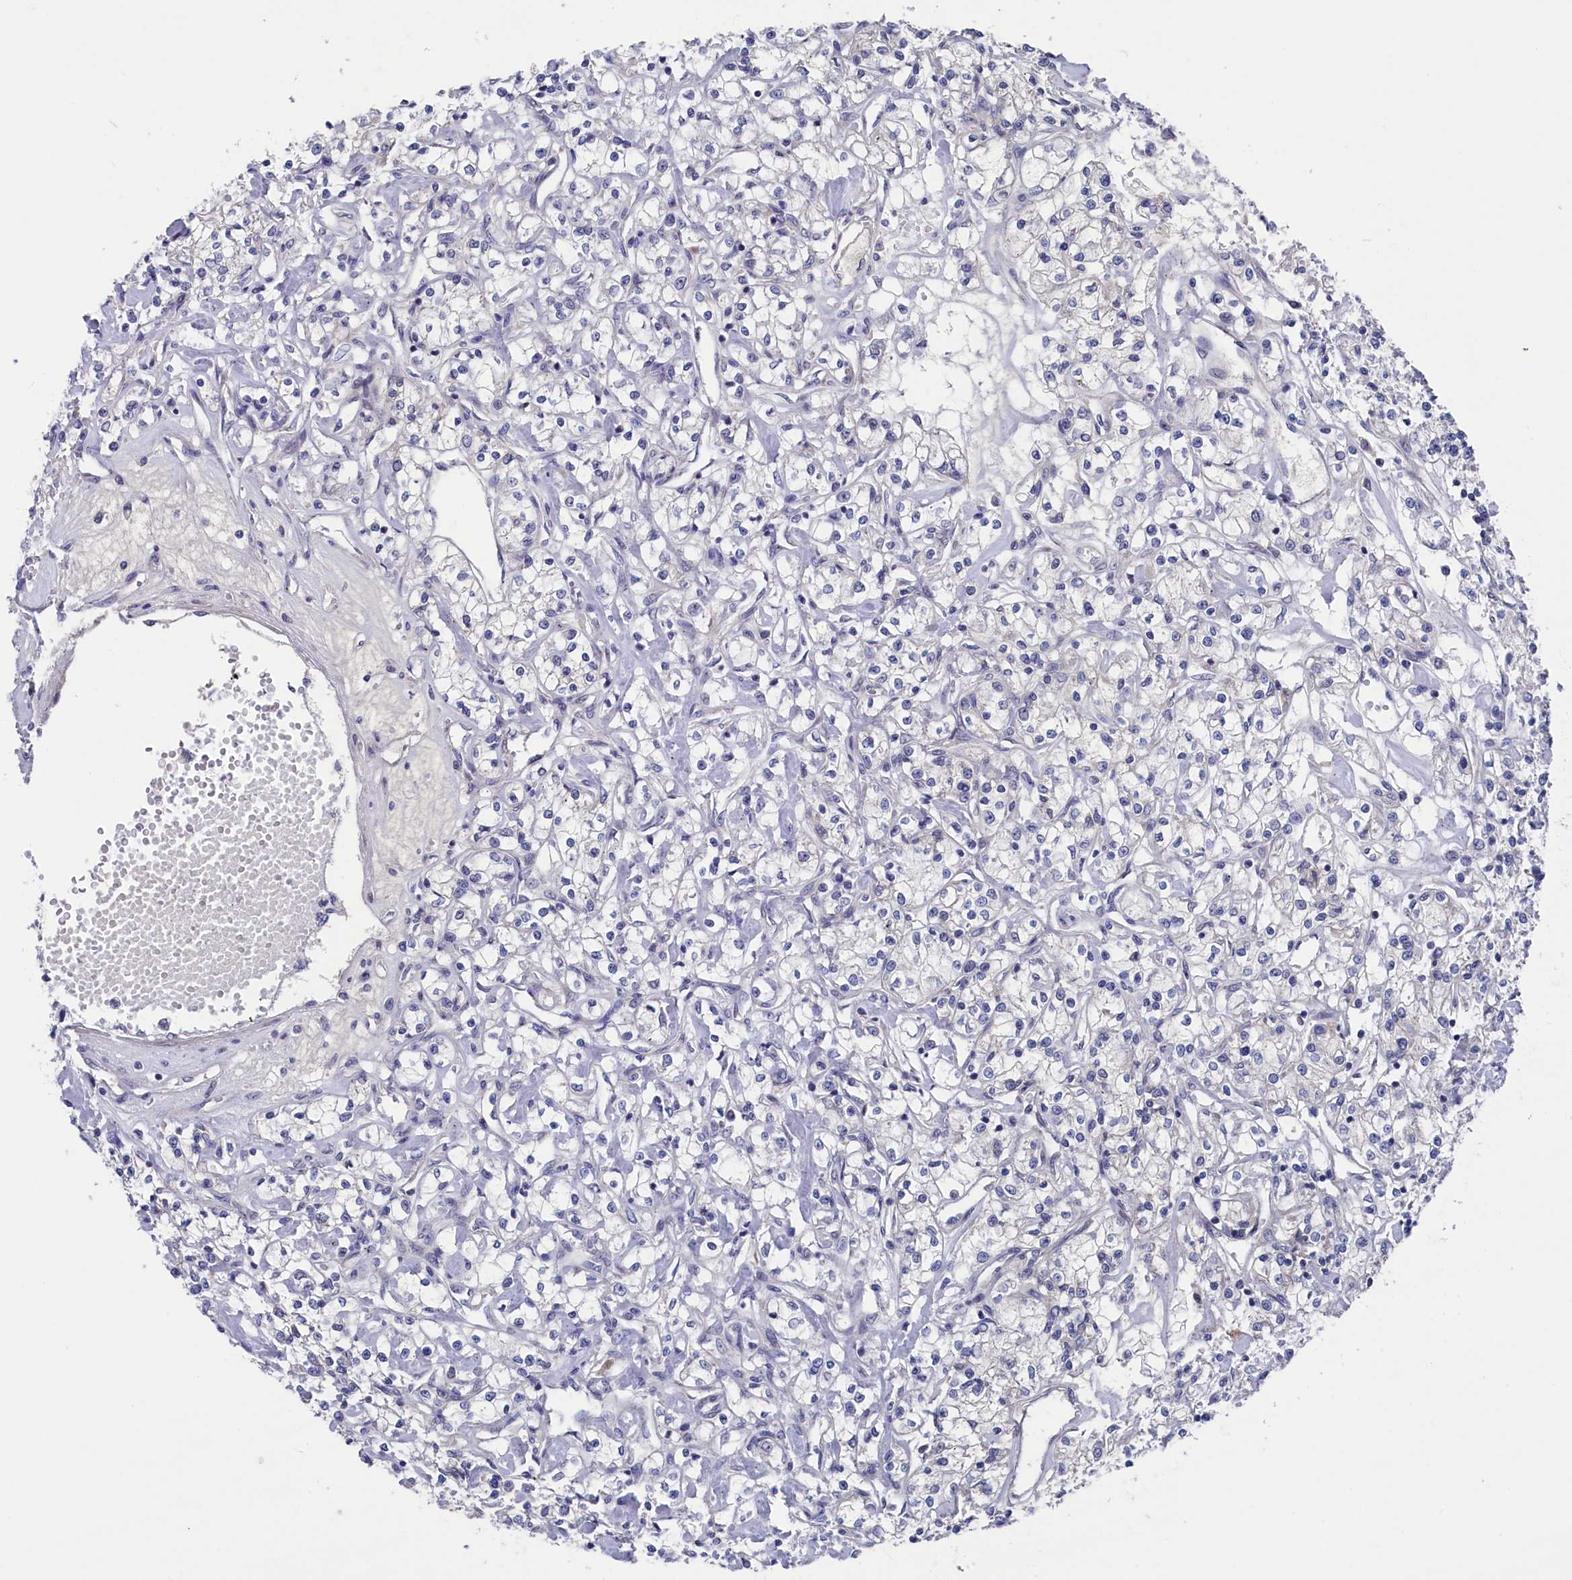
{"staining": {"intensity": "negative", "quantity": "none", "location": "none"}, "tissue": "renal cancer", "cell_type": "Tumor cells", "image_type": "cancer", "snomed": [{"axis": "morphology", "description": "Adenocarcinoma, NOS"}, {"axis": "topography", "description": "Kidney"}], "caption": "Immunohistochemistry (IHC) image of neoplastic tissue: human adenocarcinoma (renal) stained with DAB reveals no significant protein positivity in tumor cells.", "gene": "SPATA13", "patient": {"sex": "female", "age": 59}}